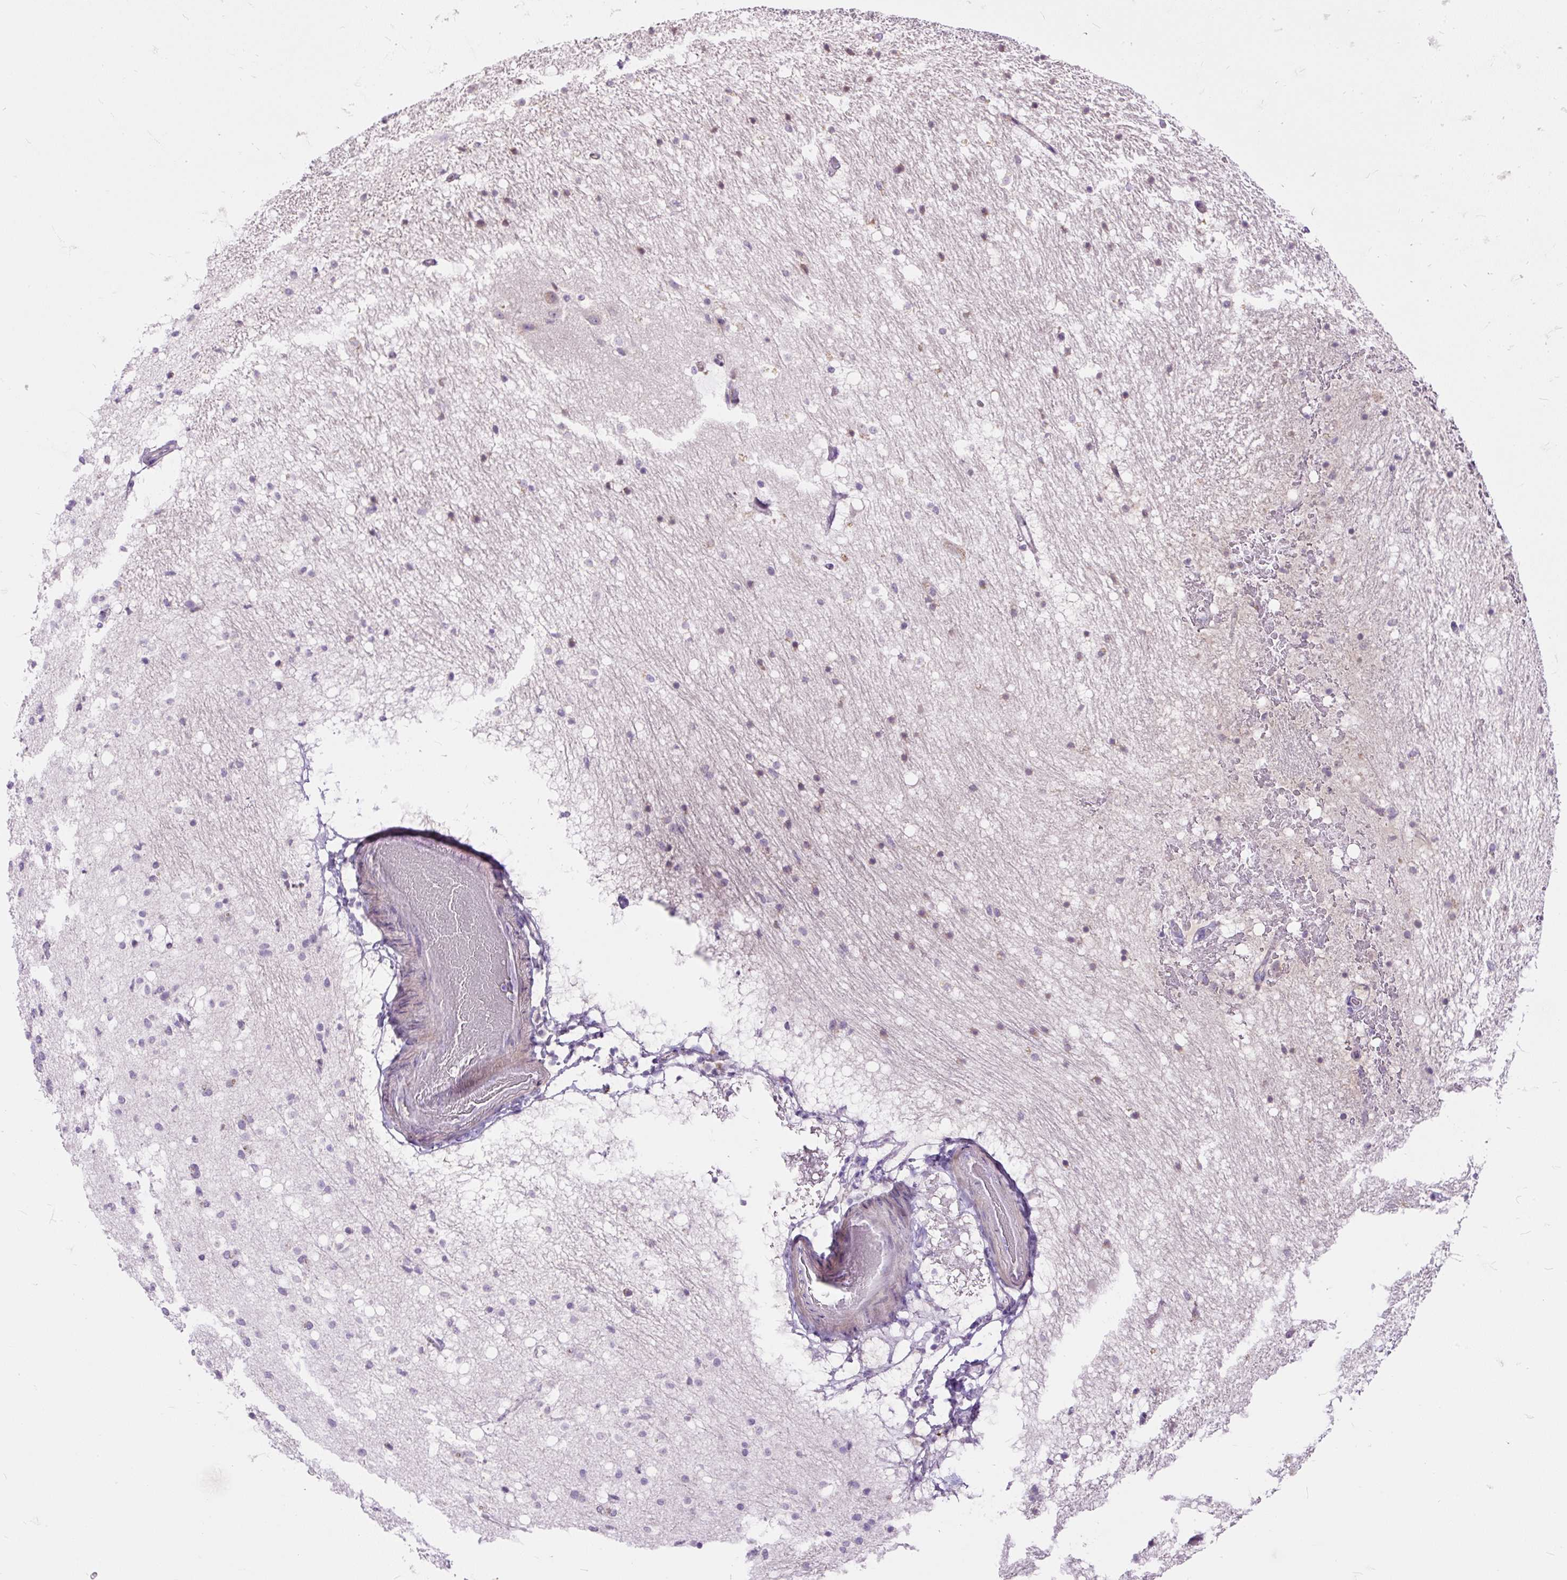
{"staining": {"intensity": "weak", "quantity": "25%-75%", "location": "cytoplasmic/membranous"}, "tissue": "caudate", "cell_type": "Glial cells", "image_type": "normal", "snomed": [{"axis": "morphology", "description": "Normal tissue, NOS"}, {"axis": "topography", "description": "Lateral ventricle wall"}], "caption": "Brown immunohistochemical staining in unremarkable caudate displays weak cytoplasmic/membranous positivity in approximately 25%-75% of glial cells. The staining is performed using DAB brown chromogen to label protein expression. The nuclei are counter-stained blue using hematoxylin.", "gene": "KRTAP20", "patient": {"sex": "male", "age": 37}}